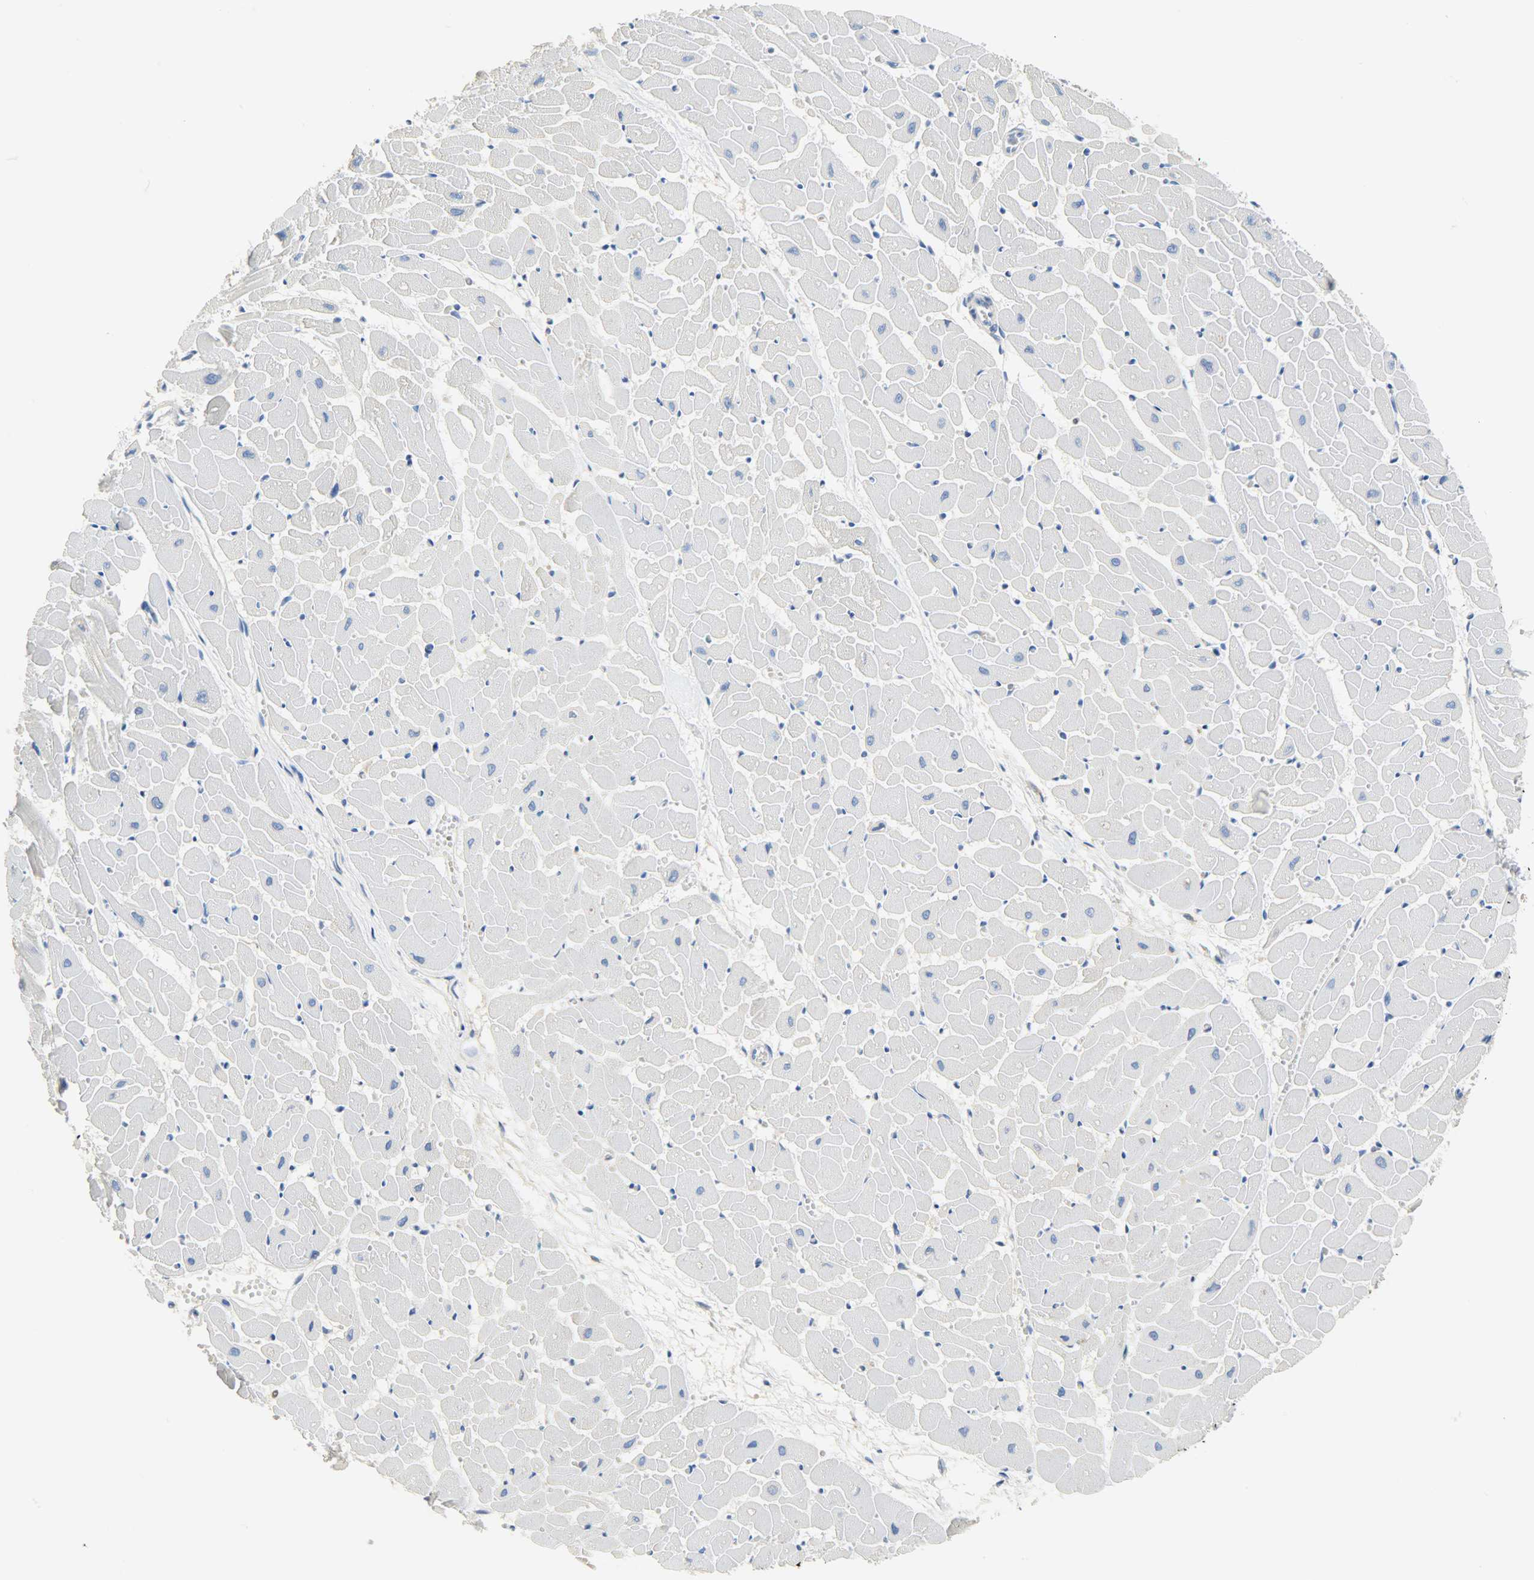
{"staining": {"intensity": "negative", "quantity": "none", "location": "none"}, "tissue": "heart muscle", "cell_type": "Cardiomyocytes", "image_type": "normal", "snomed": [{"axis": "morphology", "description": "Normal tissue, NOS"}, {"axis": "topography", "description": "Heart"}], "caption": "This is a histopathology image of immunohistochemistry staining of normal heart muscle, which shows no positivity in cardiomyocytes. Nuclei are stained in blue.", "gene": "EIF4EBP1", "patient": {"sex": "female", "age": 19}}